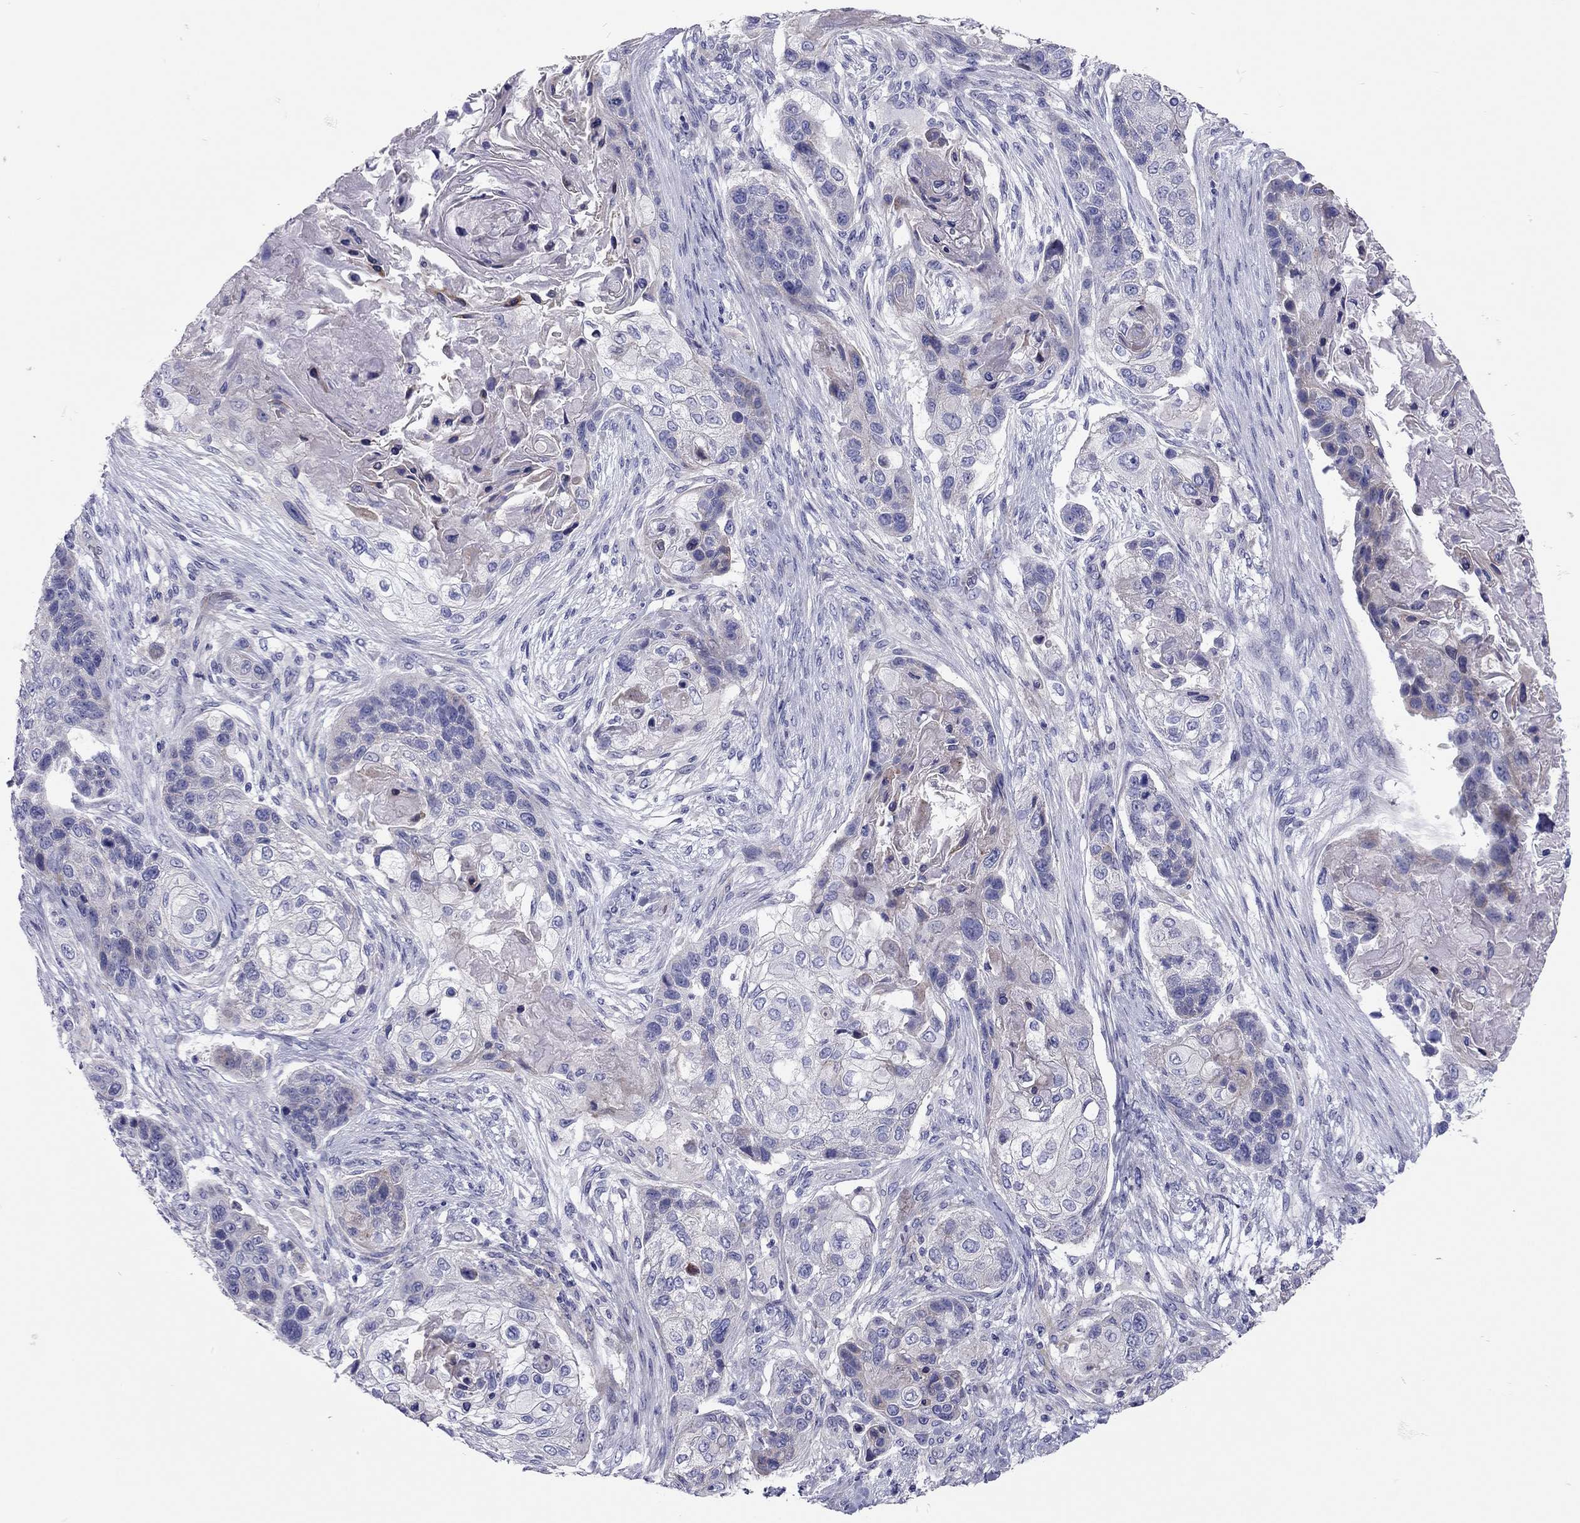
{"staining": {"intensity": "negative", "quantity": "none", "location": "none"}, "tissue": "lung cancer", "cell_type": "Tumor cells", "image_type": "cancer", "snomed": [{"axis": "morphology", "description": "Squamous cell carcinoma, NOS"}, {"axis": "topography", "description": "Lung"}], "caption": "Immunohistochemical staining of human squamous cell carcinoma (lung) demonstrates no significant expression in tumor cells.", "gene": "SCARB1", "patient": {"sex": "male", "age": 69}}